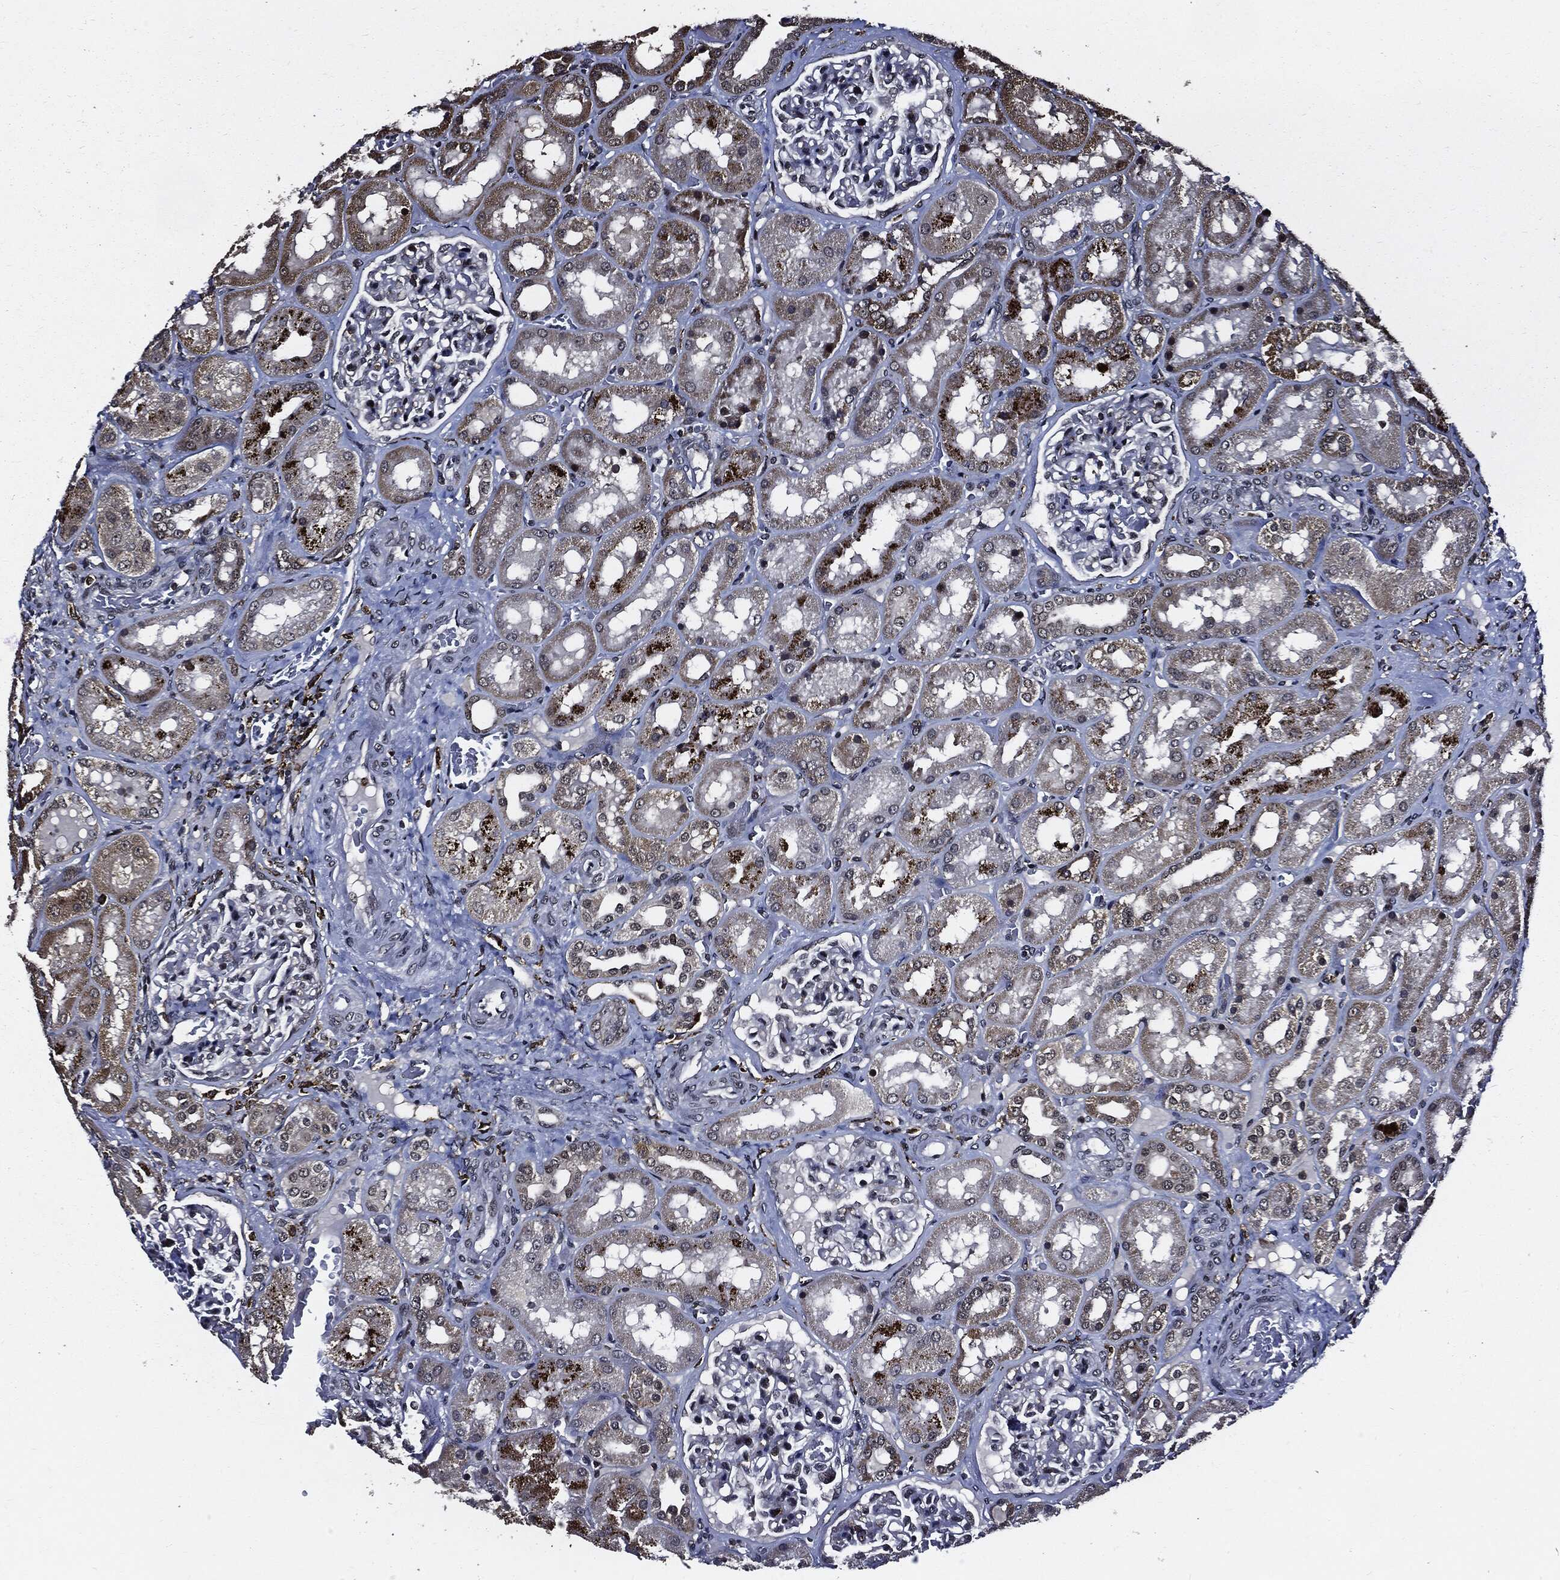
{"staining": {"intensity": "negative", "quantity": "none", "location": "none"}, "tissue": "kidney", "cell_type": "Cells in glomeruli", "image_type": "normal", "snomed": [{"axis": "morphology", "description": "Normal tissue, NOS"}, {"axis": "topography", "description": "Kidney"}], "caption": "Immunohistochemical staining of benign human kidney shows no significant expression in cells in glomeruli.", "gene": "SUGT1", "patient": {"sex": "male", "age": 73}}